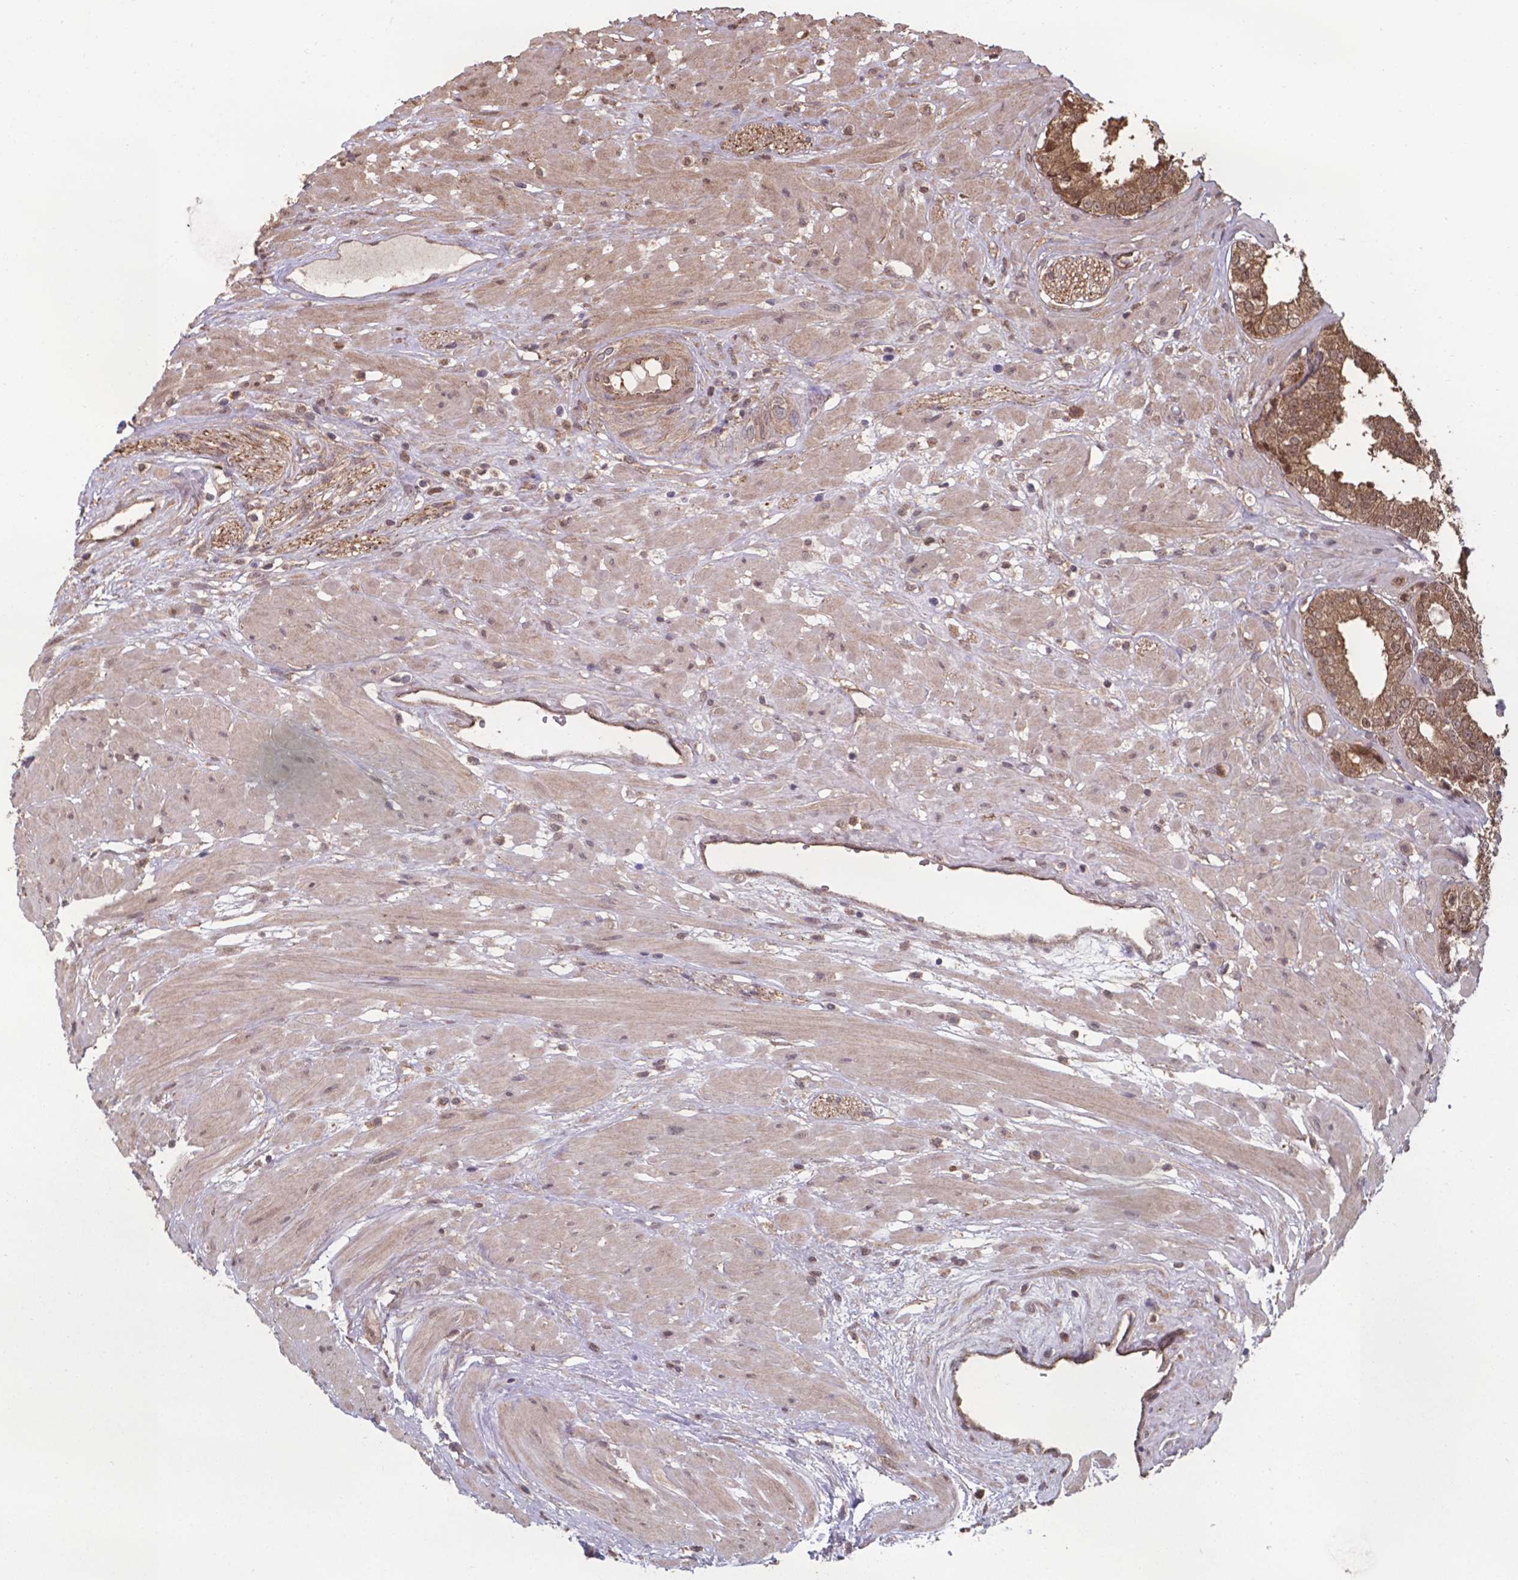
{"staining": {"intensity": "moderate", "quantity": ">75%", "location": "cytoplasmic/membranous,nuclear"}, "tissue": "prostate cancer", "cell_type": "Tumor cells", "image_type": "cancer", "snomed": [{"axis": "morphology", "description": "Adenocarcinoma, Low grade"}, {"axis": "topography", "description": "Prostate"}], "caption": "A brown stain labels moderate cytoplasmic/membranous and nuclear staining of a protein in prostate cancer (adenocarcinoma (low-grade)) tumor cells.", "gene": "CHP2", "patient": {"sex": "male", "age": 60}}